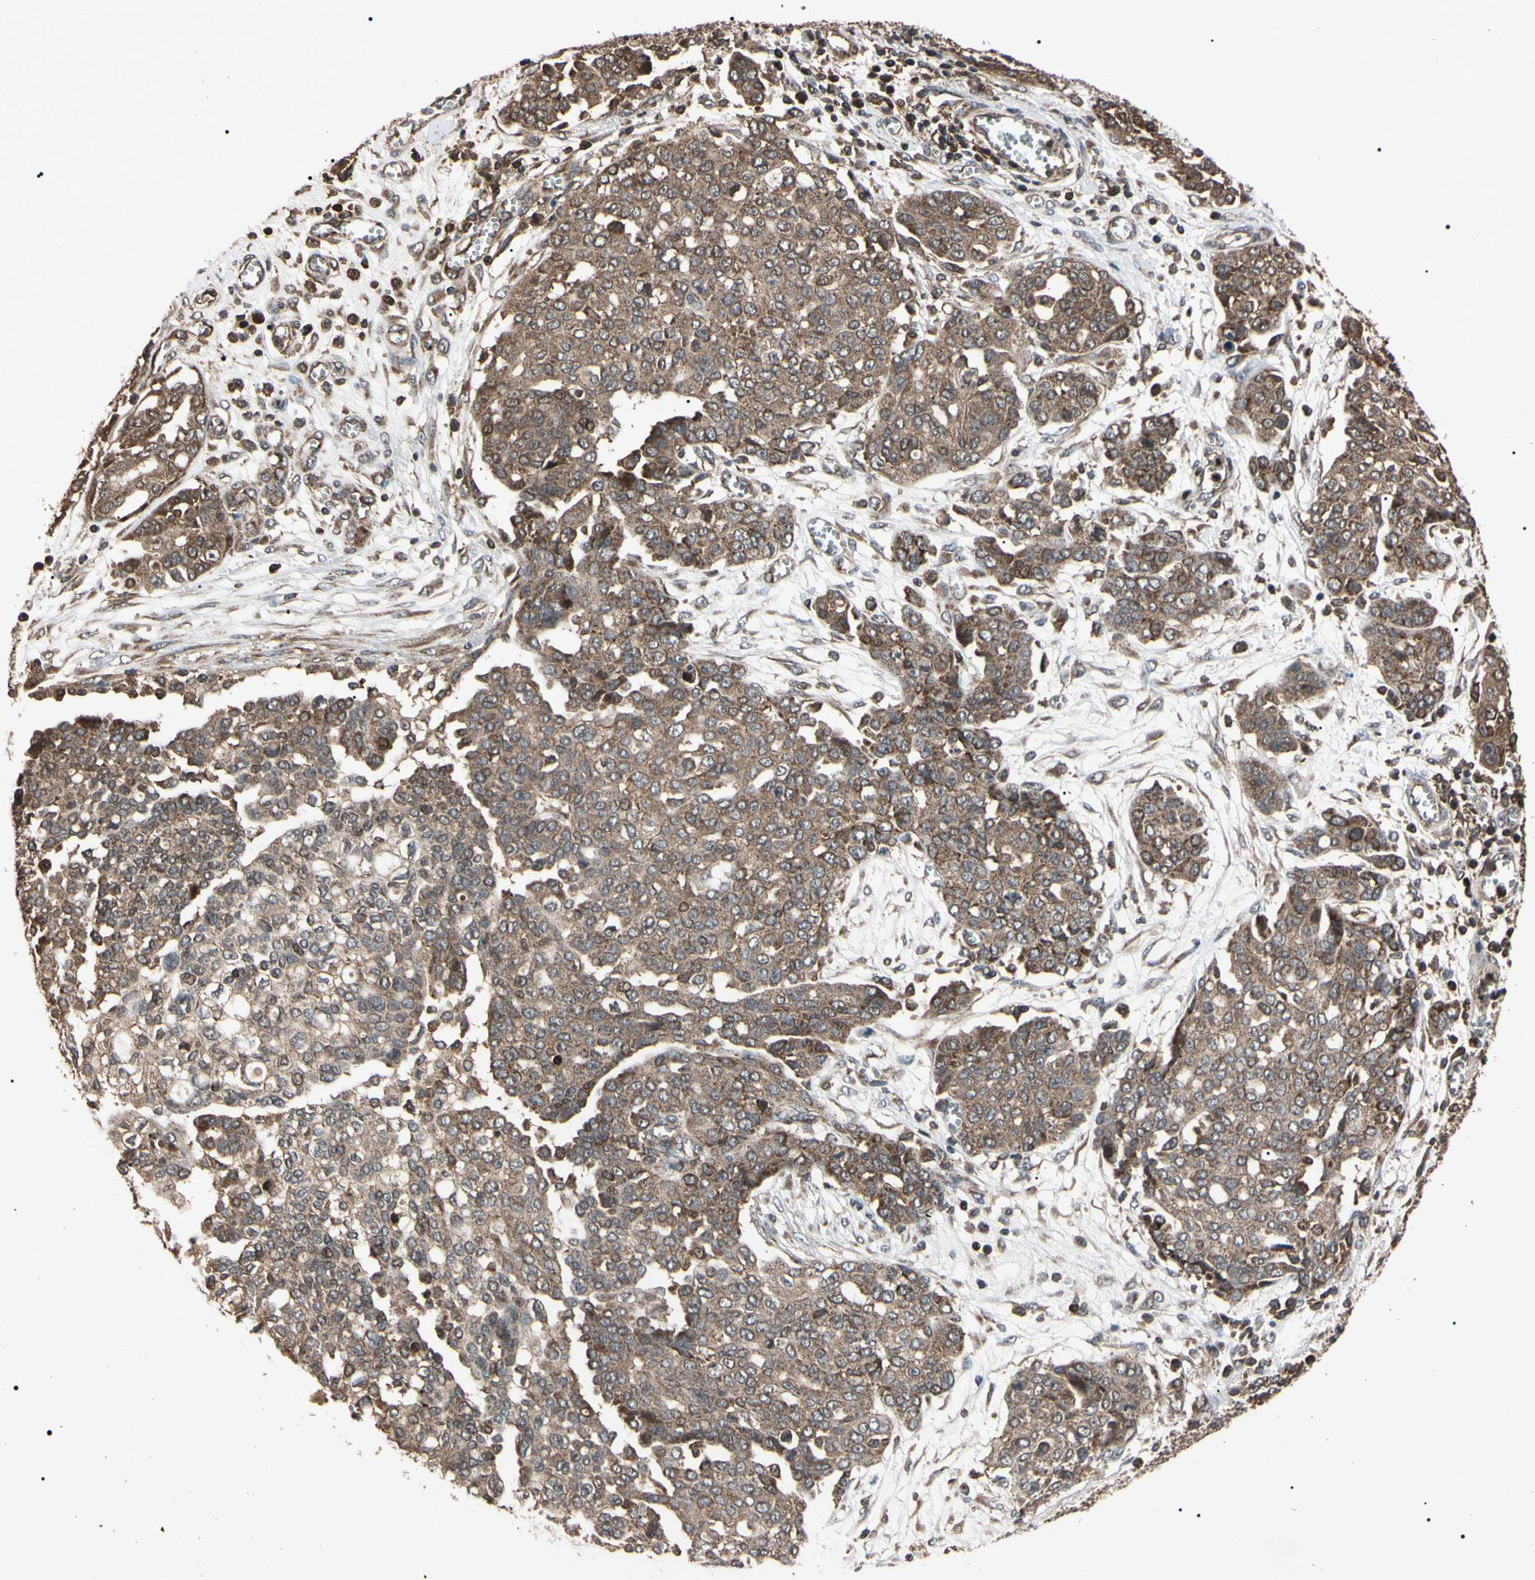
{"staining": {"intensity": "weak", "quantity": ">75%", "location": "cytoplasmic/membranous"}, "tissue": "ovarian cancer", "cell_type": "Tumor cells", "image_type": "cancer", "snomed": [{"axis": "morphology", "description": "Cystadenocarcinoma, serous, NOS"}, {"axis": "topography", "description": "Soft tissue"}, {"axis": "topography", "description": "Ovary"}], "caption": "Human ovarian cancer (serous cystadenocarcinoma) stained with a brown dye shows weak cytoplasmic/membranous positive staining in about >75% of tumor cells.", "gene": "TNFRSF1A", "patient": {"sex": "female", "age": 57}}